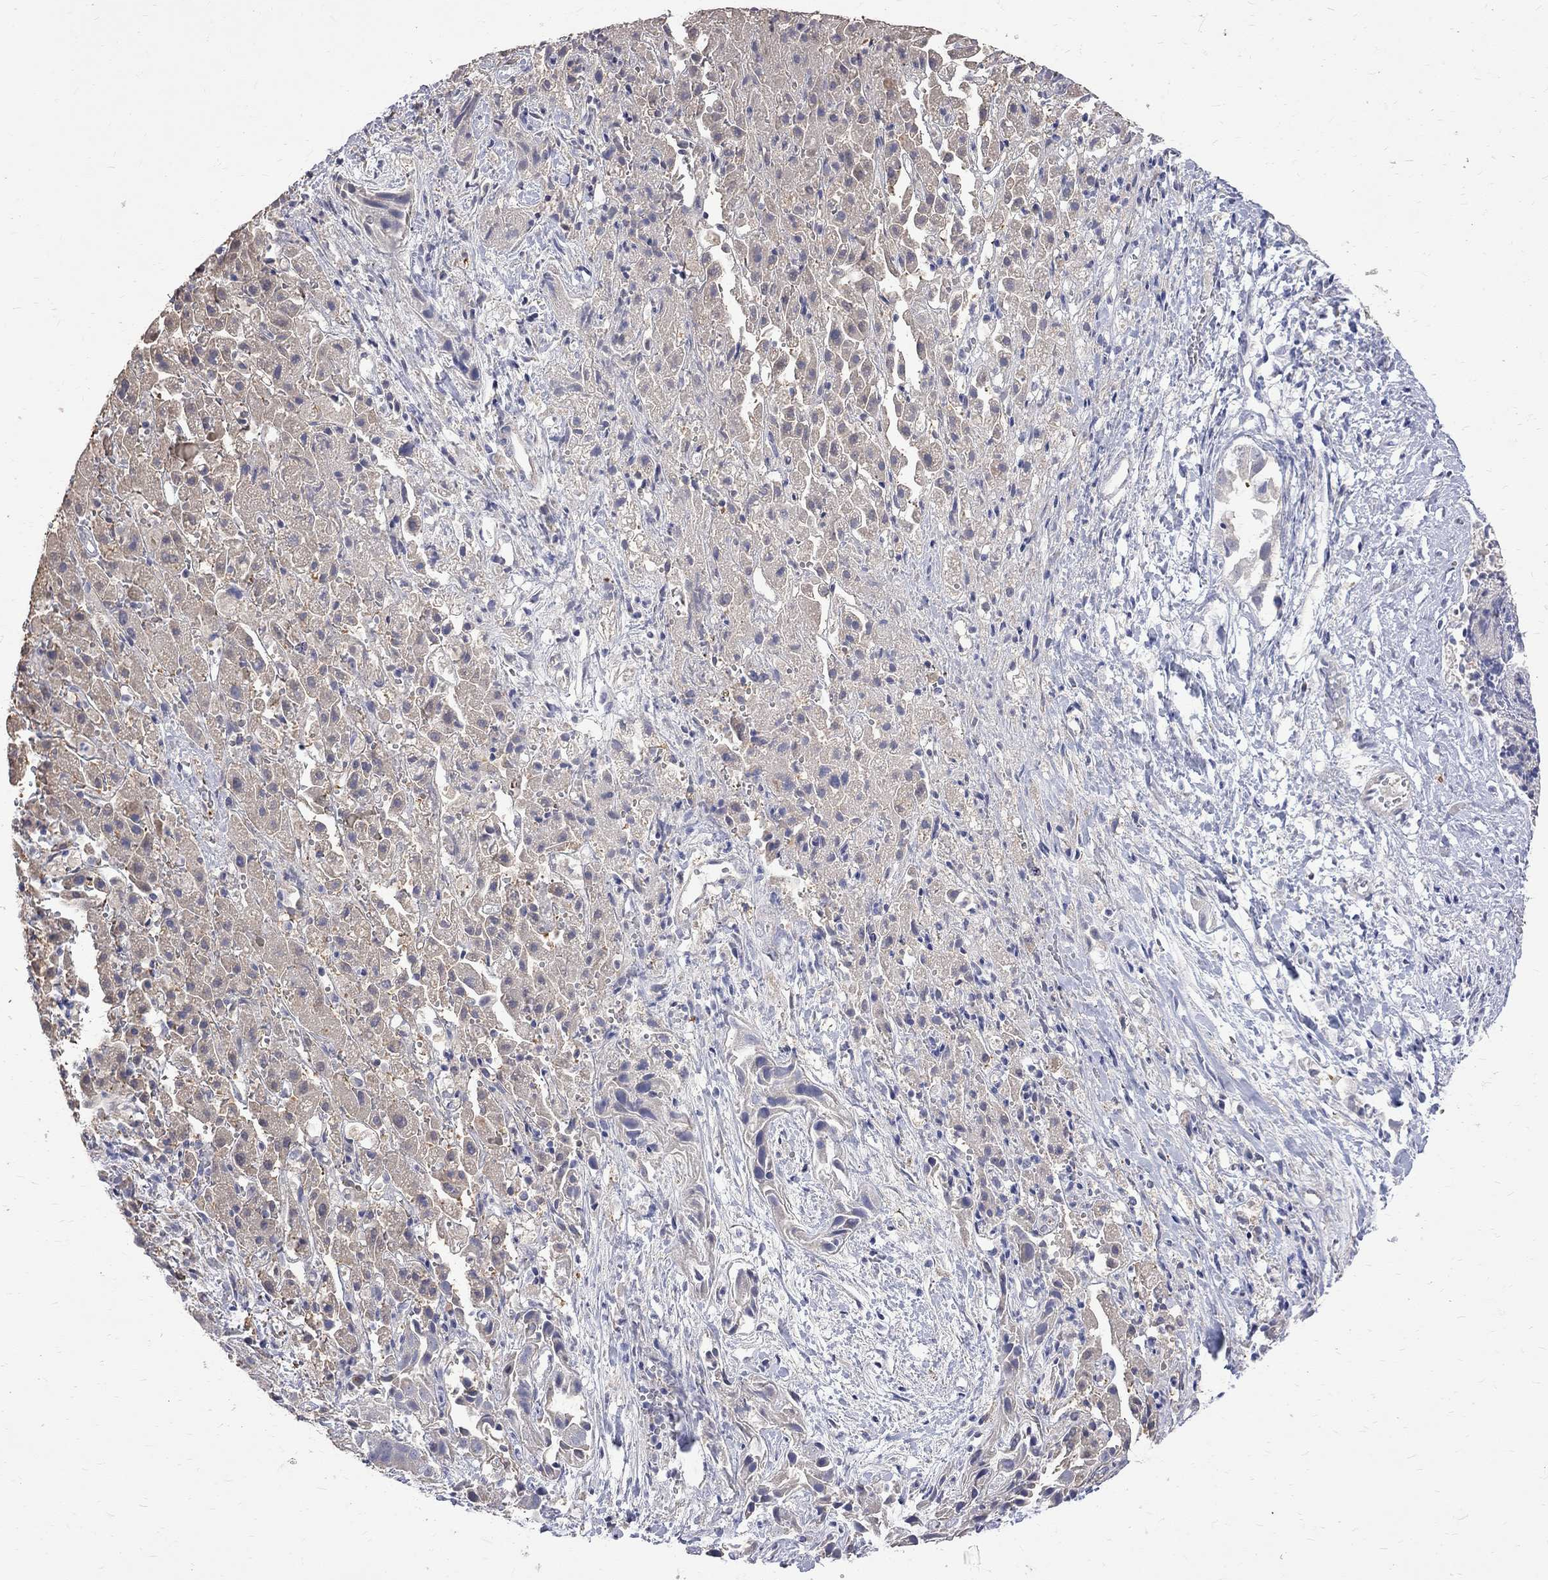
{"staining": {"intensity": "weak", "quantity": "<25%", "location": "cytoplasmic/membranous"}, "tissue": "liver cancer", "cell_type": "Tumor cells", "image_type": "cancer", "snomed": [{"axis": "morphology", "description": "Cholangiocarcinoma"}, {"axis": "topography", "description": "Liver"}], "caption": "IHC photomicrograph of neoplastic tissue: human liver cancer (cholangiocarcinoma) stained with DAB displays no significant protein staining in tumor cells.", "gene": "CKAP2", "patient": {"sex": "female", "age": 52}}